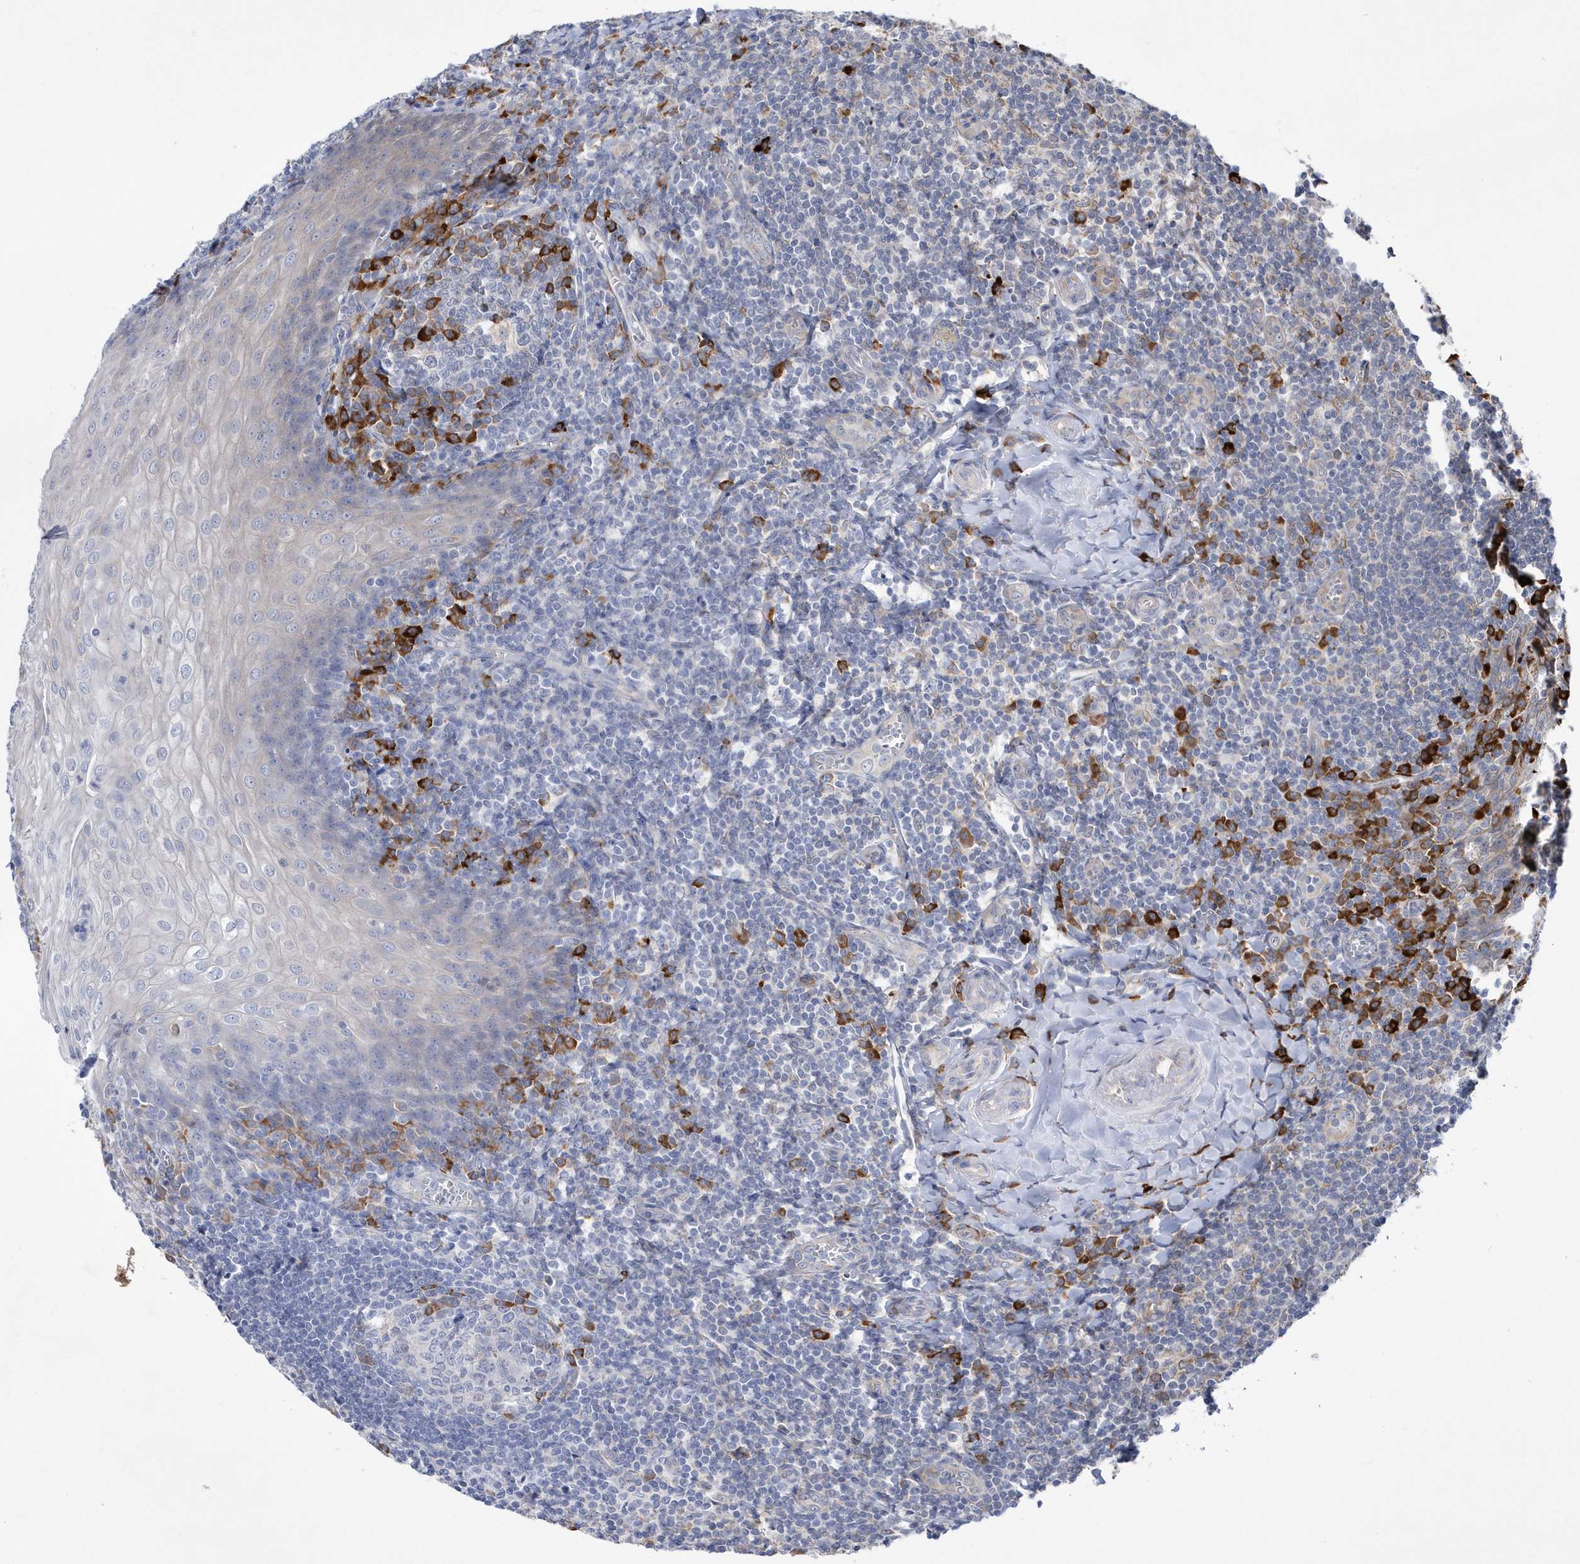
{"staining": {"intensity": "negative", "quantity": "none", "location": "none"}, "tissue": "tonsil", "cell_type": "Germinal center cells", "image_type": "normal", "snomed": [{"axis": "morphology", "description": "Normal tissue, NOS"}, {"axis": "topography", "description": "Tonsil"}], "caption": "Immunohistochemical staining of unremarkable human tonsil exhibits no significant expression in germinal center cells. Brightfield microscopy of IHC stained with DAB (3,3'-diaminobenzidine) (brown) and hematoxylin (blue), captured at high magnification.", "gene": "MED31", "patient": {"sex": "male", "age": 27}}